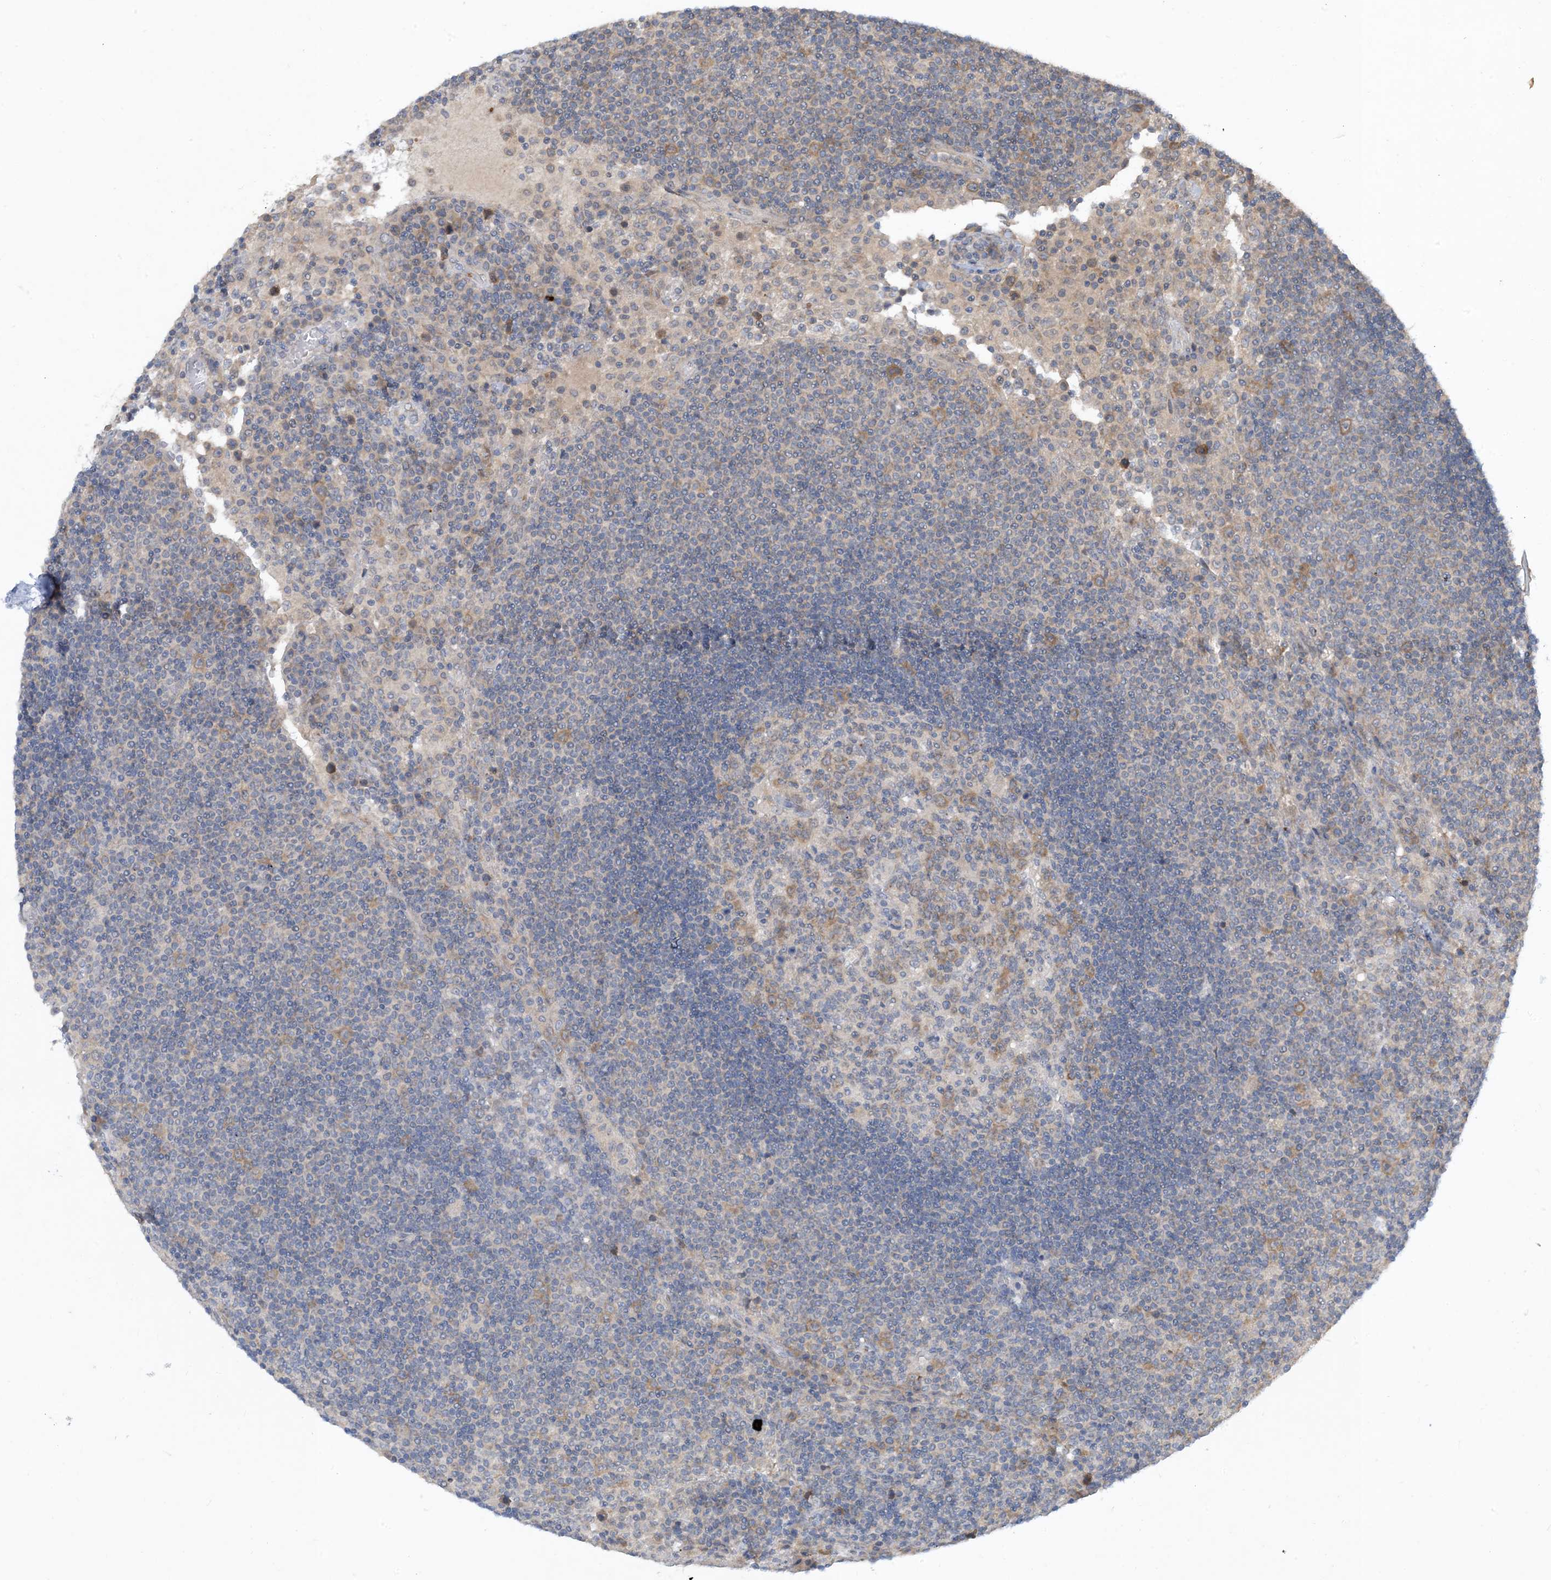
{"staining": {"intensity": "moderate", "quantity": "<25%", "location": "cytoplasmic/membranous"}, "tissue": "lymph node", "cell_type": "Germinal center cells", "image_type": "normal", "snomed": [{"axis": "morphology", "description": "Normal tissue, NOS"}, {"axis": "topography", "description": "Lymph node"}], "caption": "Protein staining demonstrates moderate cytoplasmic/membranous staining in approximately <25% of germinal center cells in unremarkable lymph node.", "gene": "TINAG", "patient": {"sex": "female", "age": 53}}